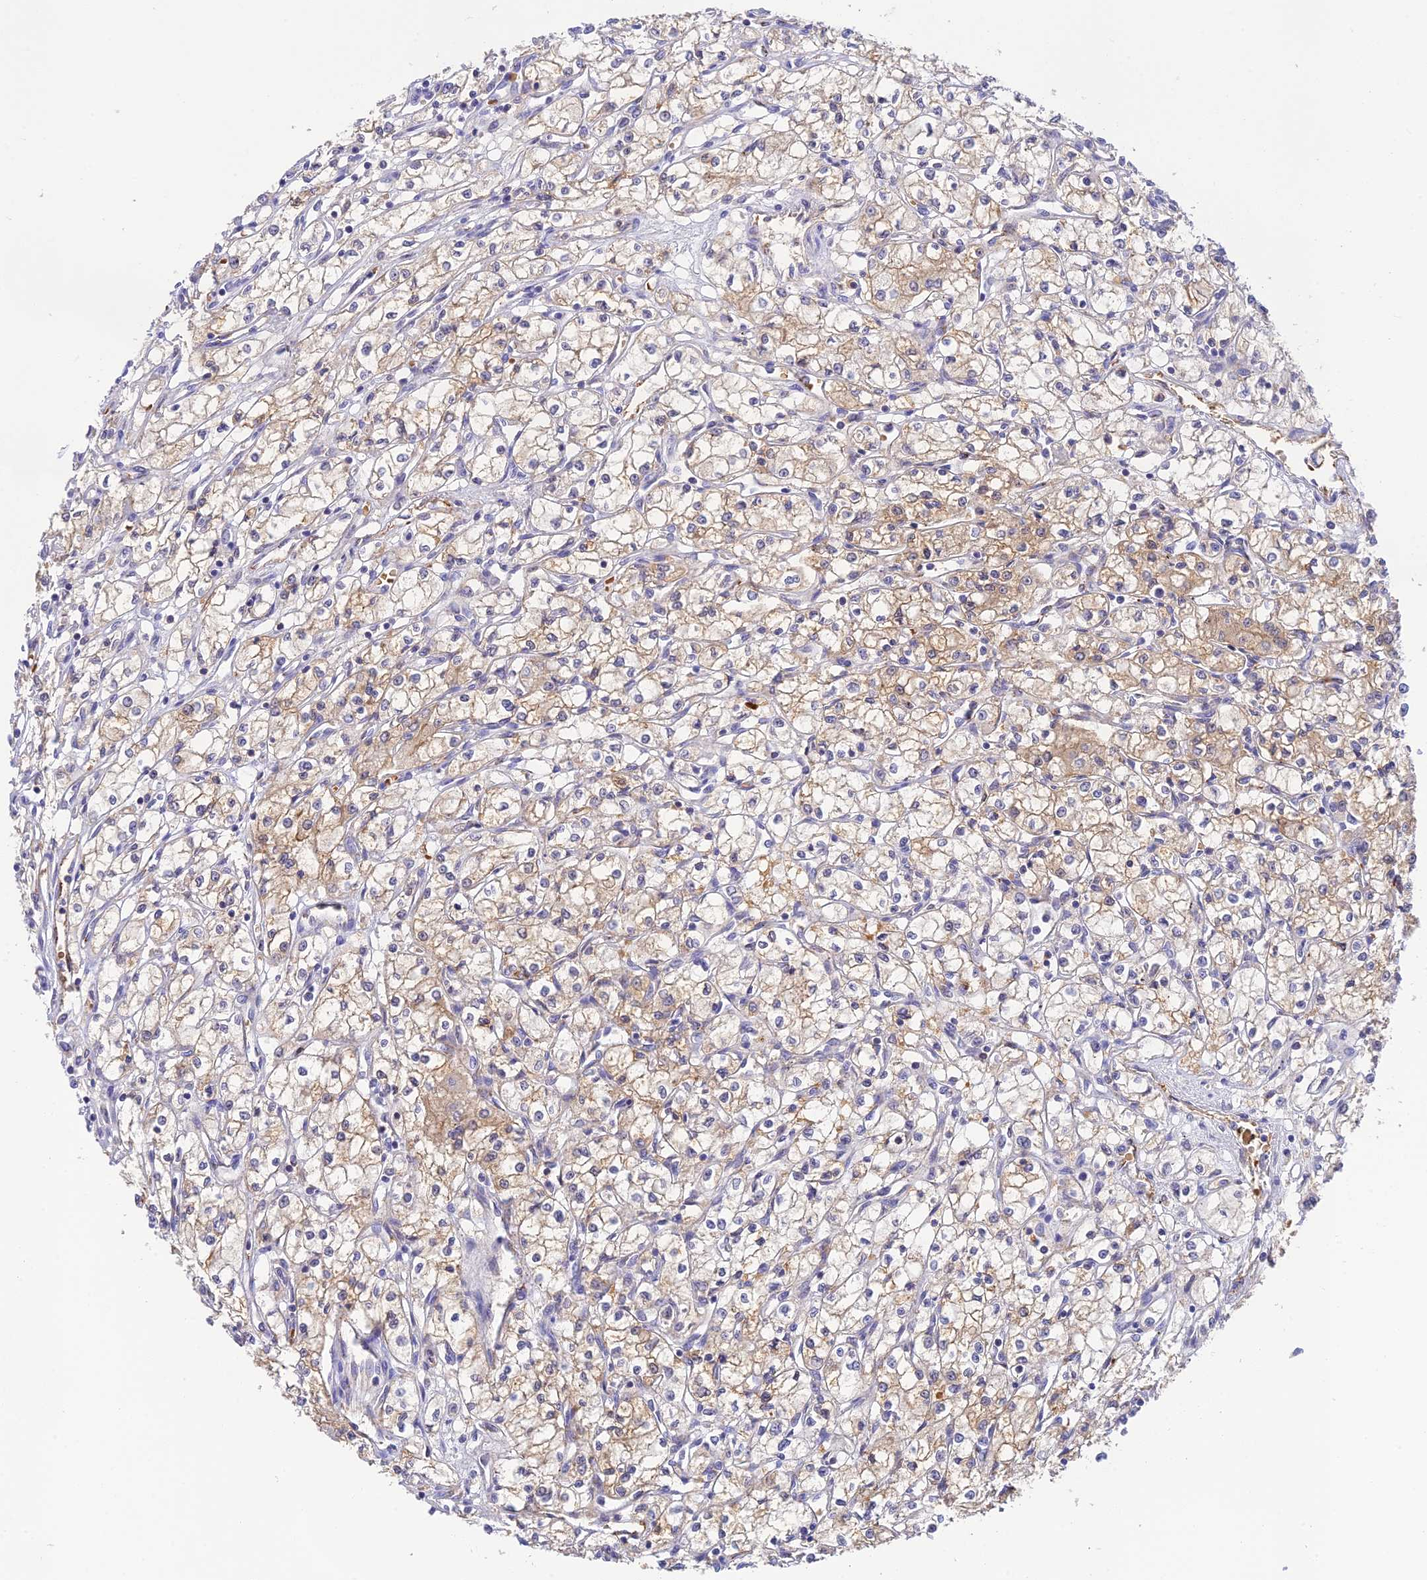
{"staining": {"intensity": "weak", "quantity": "<25%", "location": "cytoplasmic/membranous"}, "tissue": "renal cancer", "cell_type": "Tumor cells", "image_type": "cancer", "snomed": [{"axis": "morphology", "description": "Adenocarcinoma, NOS"}, {"axis": "topography", "description": "Kidney"}], "caption": "Immunohistochemical staining of human renal adenocarcinoma shows no significant staining in tumor cells.", "gene": "HDHD2", "patient": {"sex": "male", "age": 59}}